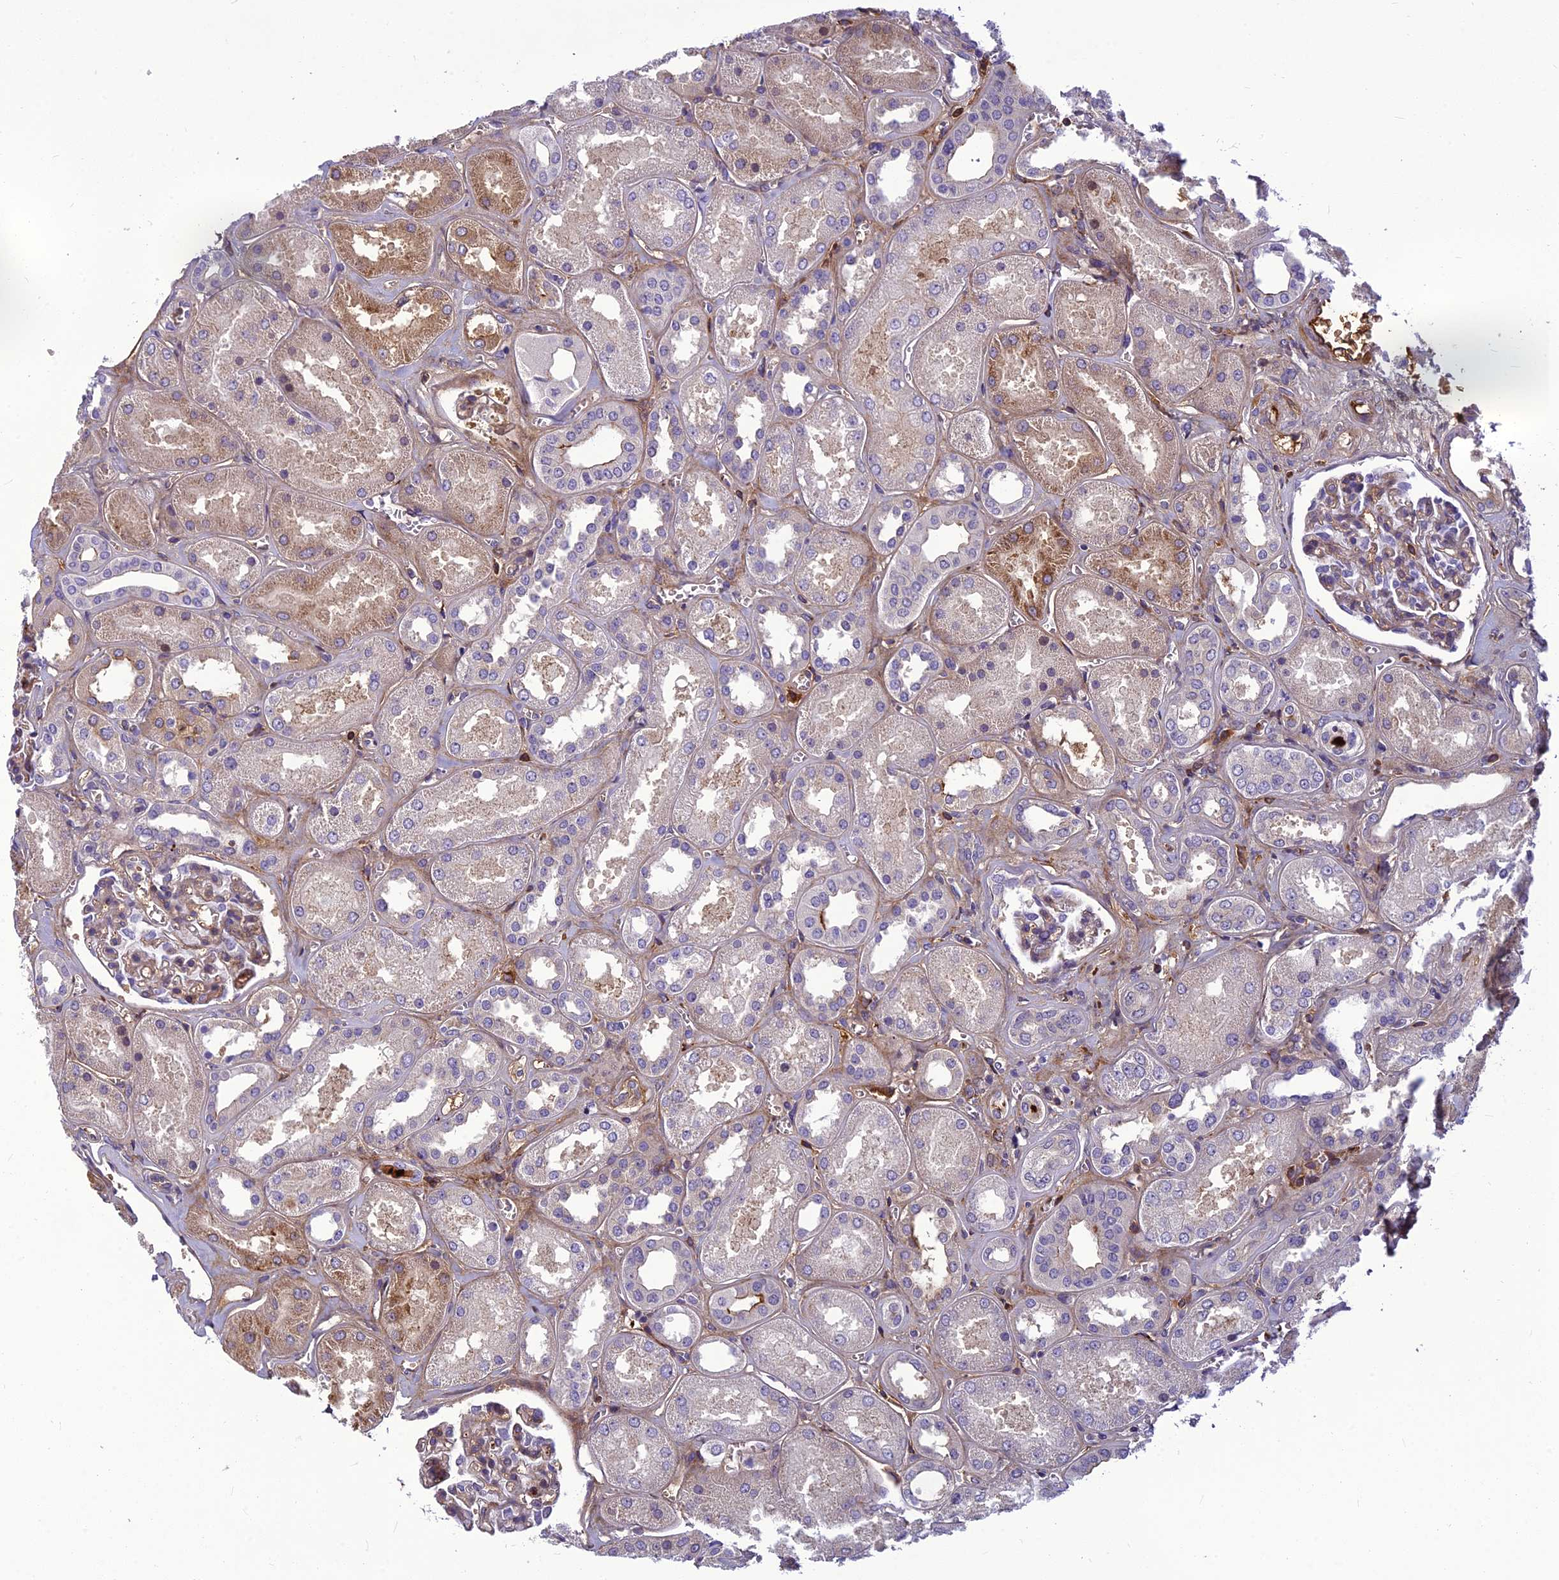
{"staining": {"intensity": "strong", "quantity": "25%-75%", "location": "cytoplasmic/membranous"}, "tissue": "kidney", "cell_type": "Cells in glomeruli", "image_type": "normal", "snomed": [{"axis": "morphology", "description": "Normal tissue, NOS"}, {"axis": "morphology", "description": "Adenocarcinoma, NOS"}, {"axis": "topography", "description": "Kidney"}], "caption": "The immunohistochemical stain labels strong cytoplasmic/membranous positivity in cells in glomeruli of normal kidney. (DAB IHC with brightfield microscopy, high magnification).", "gene": "CLEC11A", "patient": {"sex": "female", "age": 68}}